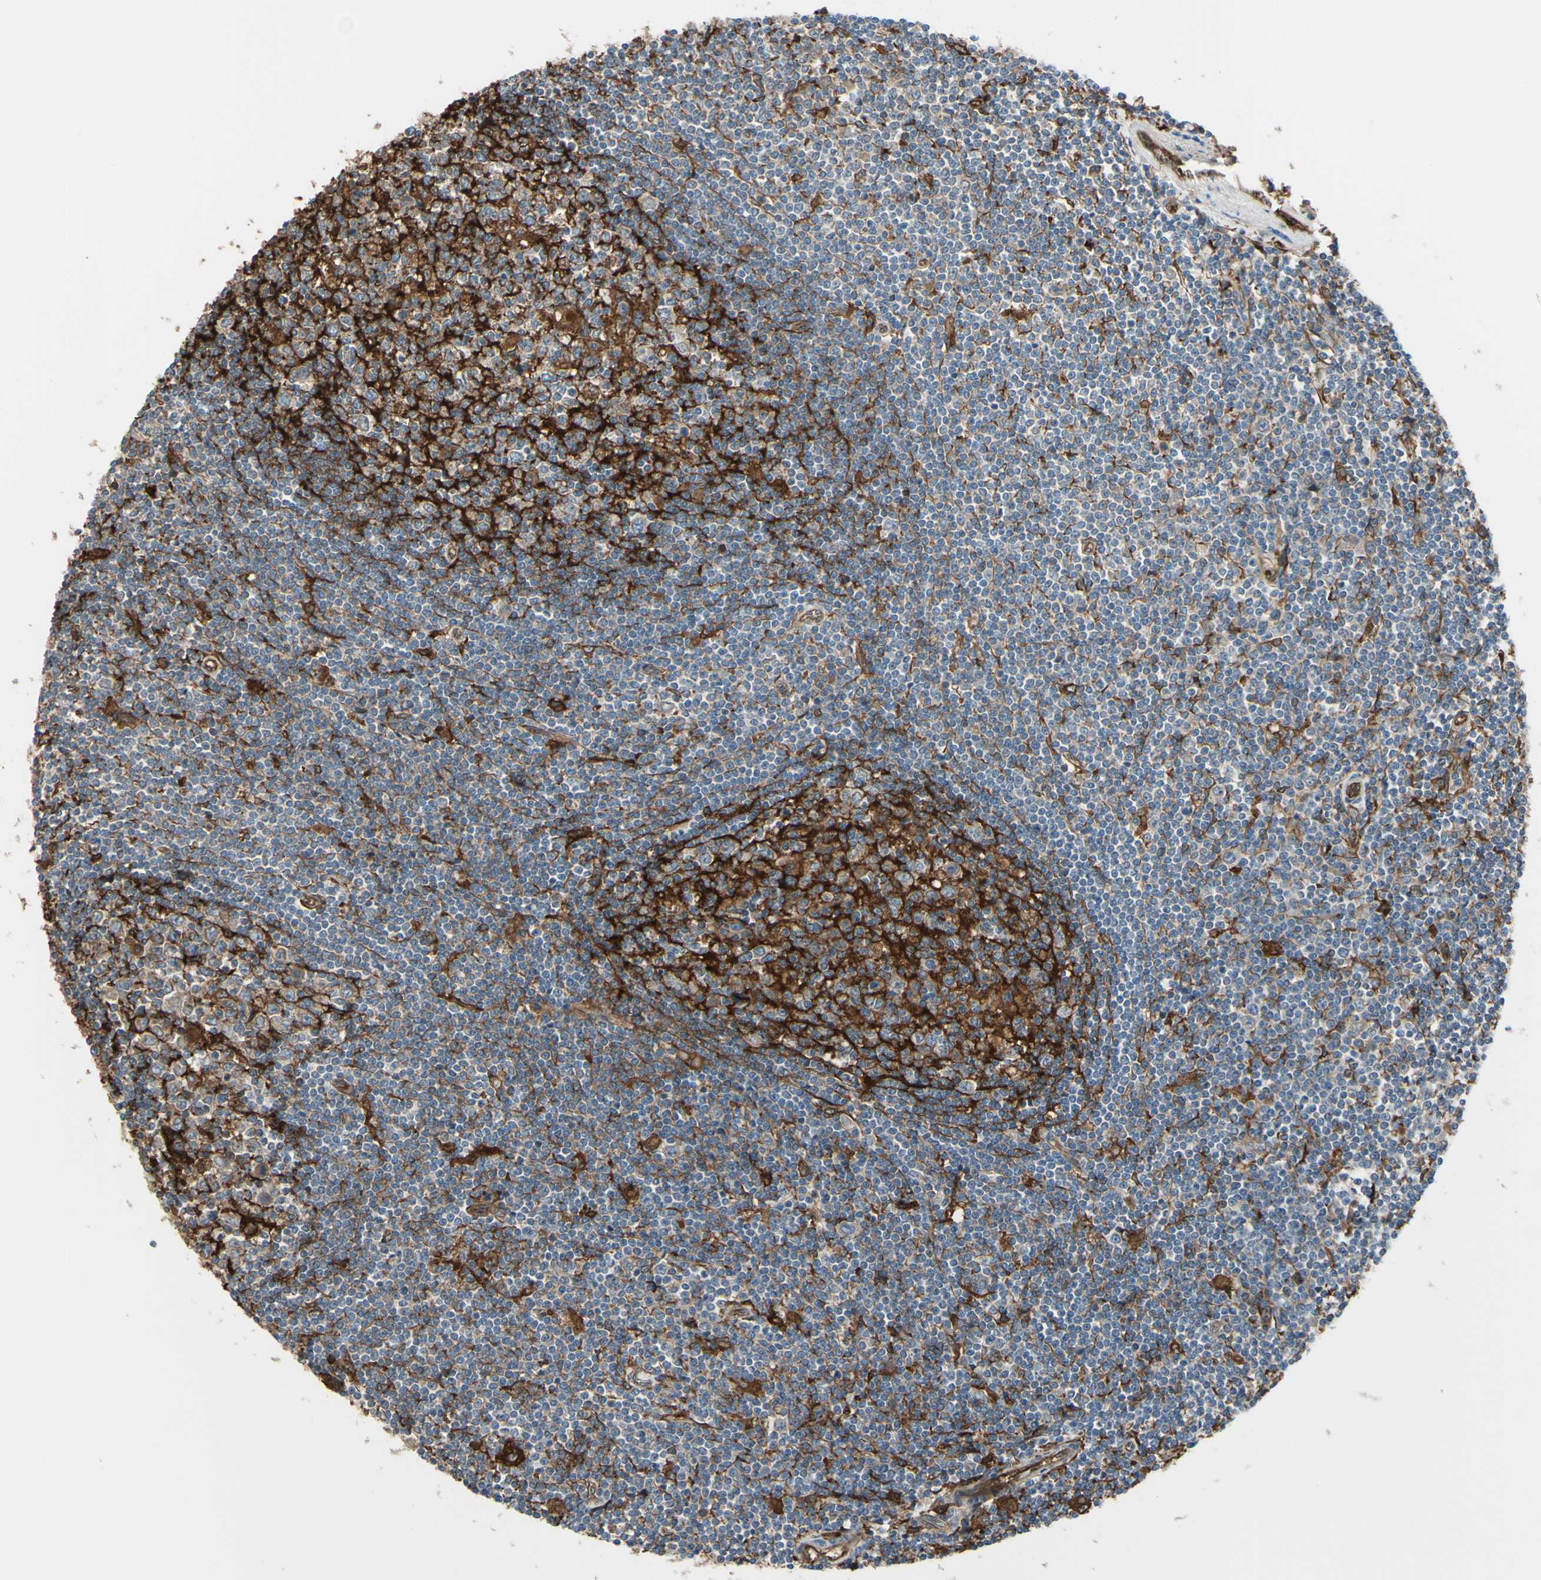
{"staining": {"intensity": "moderate", "quantity": "<25%", "location": "cytoplasmic/membranous"}, "tissue": "lymphoma", "cell_type": "Tumor cells", "image_type": "cancer", "snomed": [{"axis": "morphology", "description": "Malignant lymphoma, non-Hodgkin's type, Low grade"}, {"axis": "topography", "description": "Spleen"}], "caption": "Lymphoma stained with a protein marker demonstrates moderate staining in tumor cells.", "gene": "IGSF9B", "patient": {"sex": "male", "age": 76}}